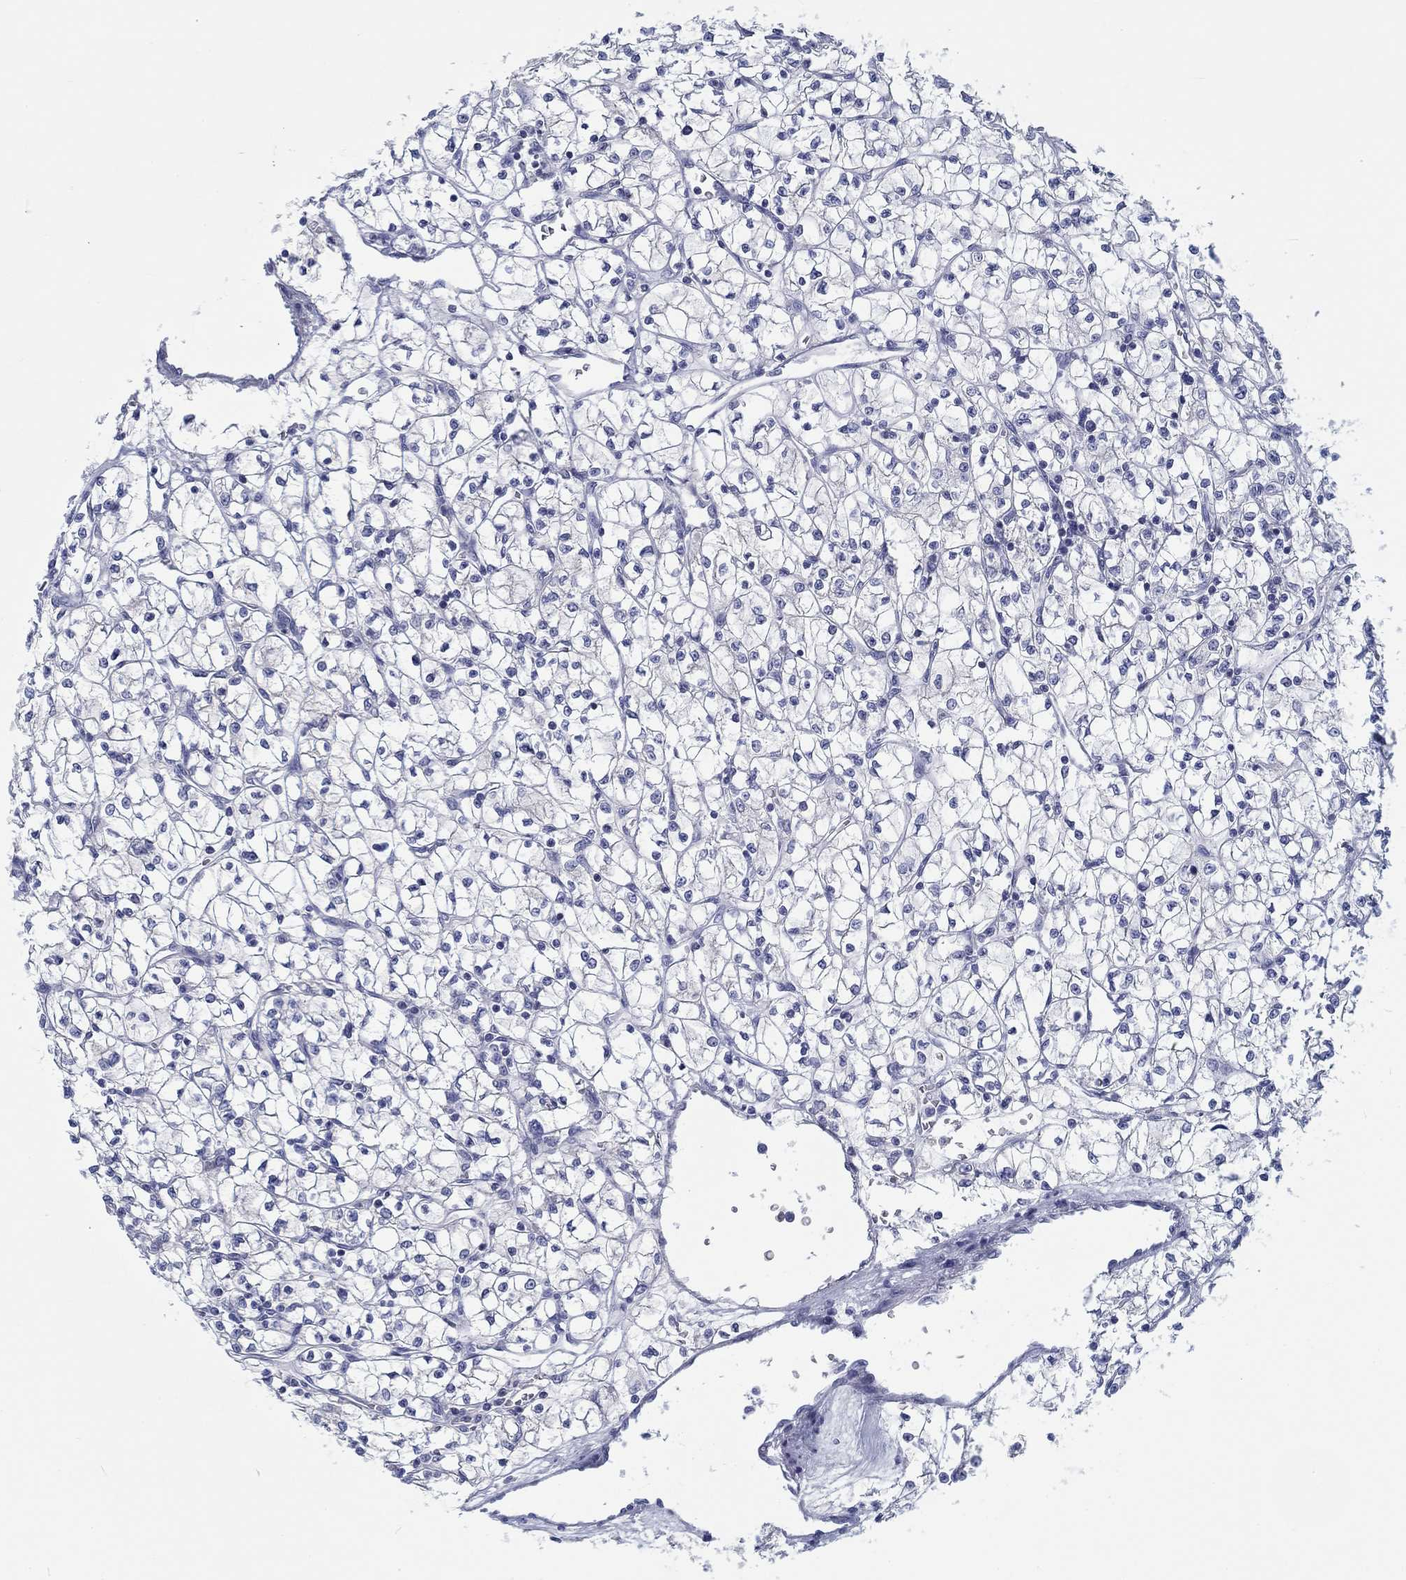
{"staining": {"intensity": "negative", "quantity": "none", "location": "none"}, "tissue": "renal cancer", "cell_type": "Tumor cells", "image_type": "cancer", "snomed": [{"axis": "morphology", "description": "Adenocarcinoma, NOS"}, {"axis": "topography", "description": "Kidney"}], "caption": "A micrograph of renal cancer (adenocarcinoma) stained for a protein displays no brown staining in tumor cells.", "gene": "H1-1", "patient": {"sex": "female", "age": 64}}